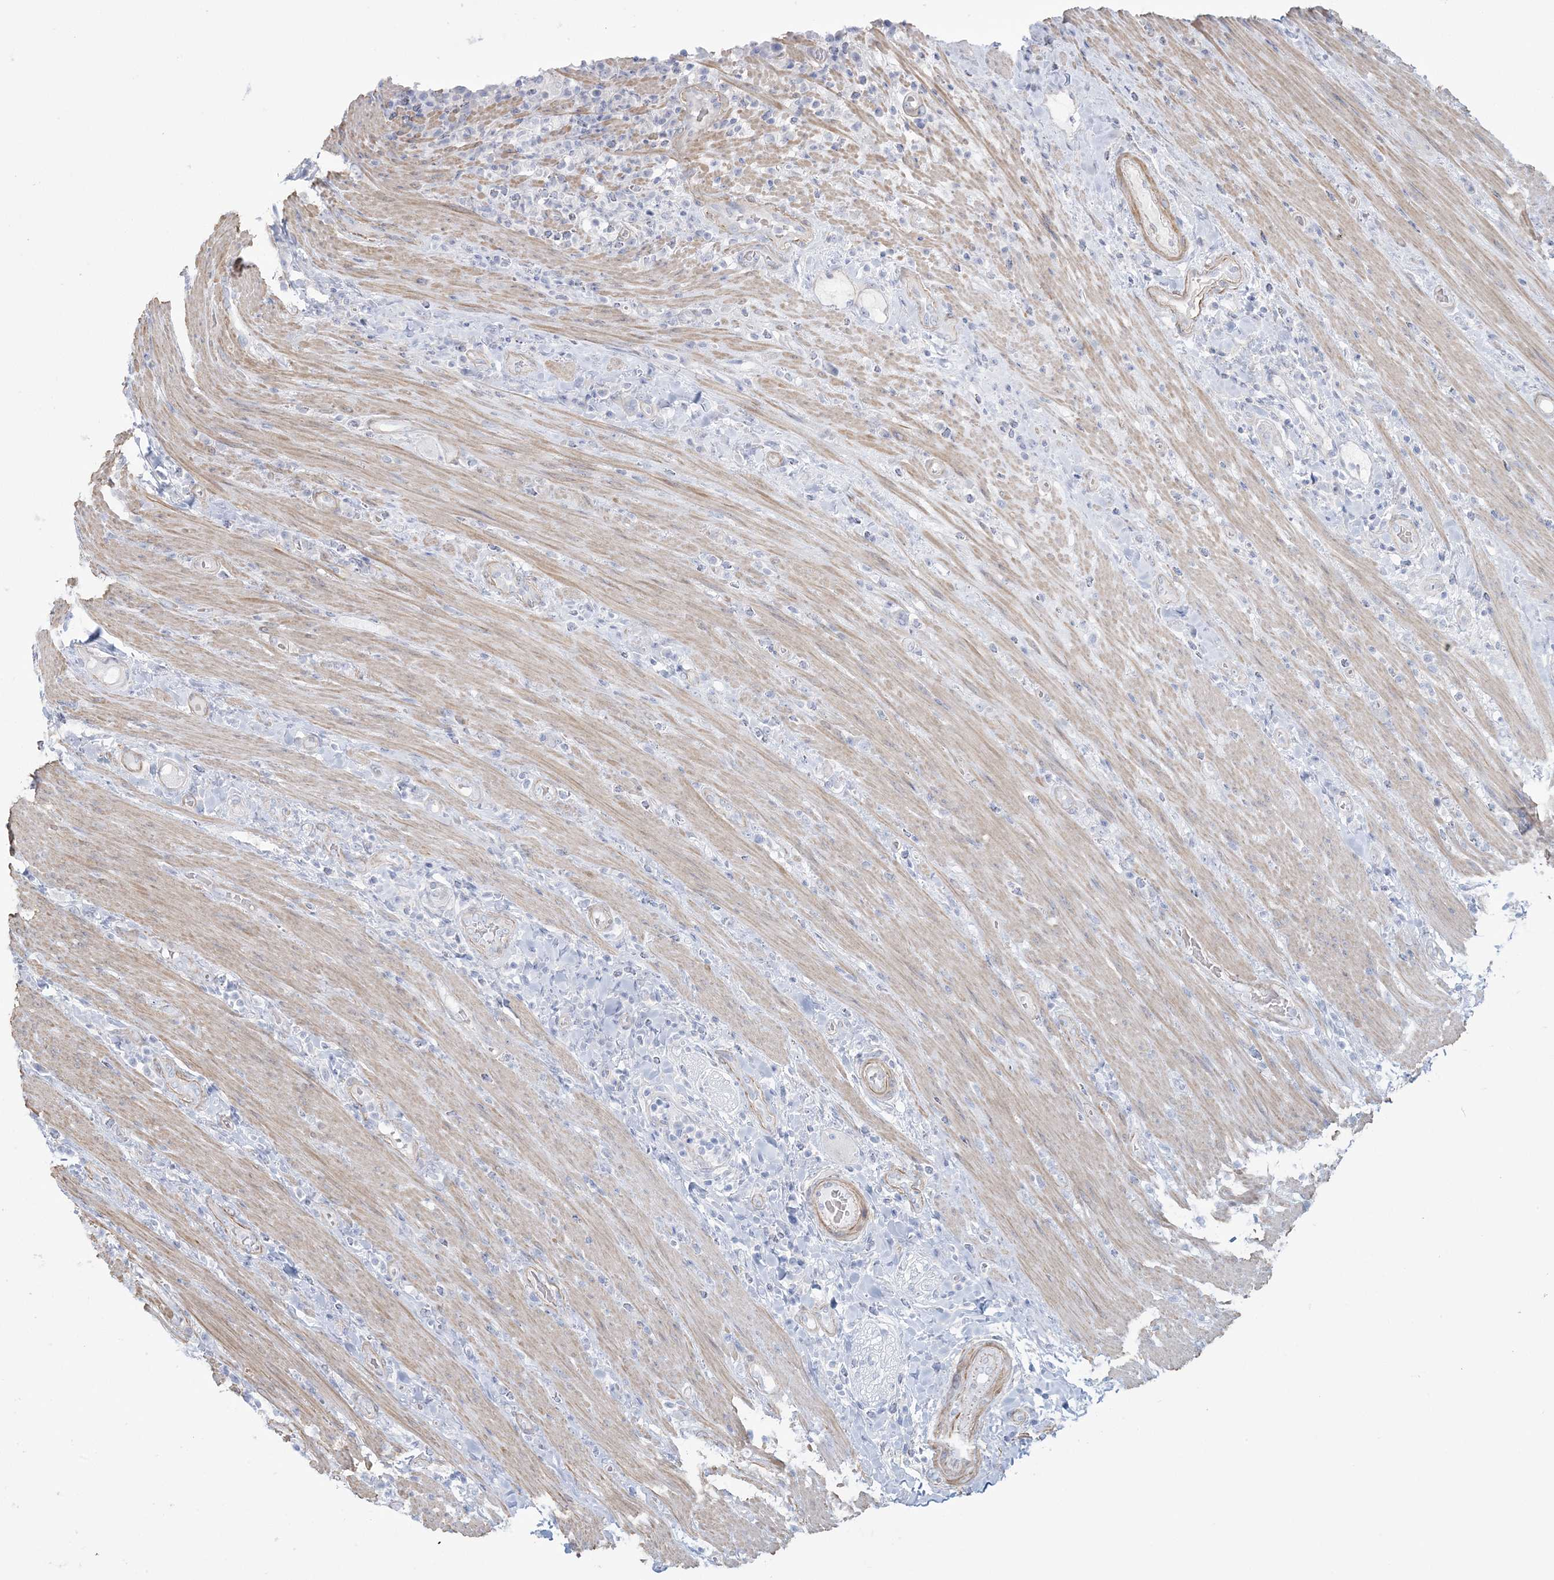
{"staining": {"intensity": "negative", "quantity": "none", "location": "none"}, "tissue": "colorectal cancer", "cell_type": "Tumor cells", "image_type": "cancer", "snomed": [{"axis": "morphology", "description": "Adenocarcinoma, NOS"}, {"axis": "topography", "description": "Colon"}], "caption": "IHC histopathology image of human colorectal cancer stained for a protein (brown), which demonstrates no expression in tumor cells.", "gene": "AGXT", "patient": {"sex": "female", "age": 75}}